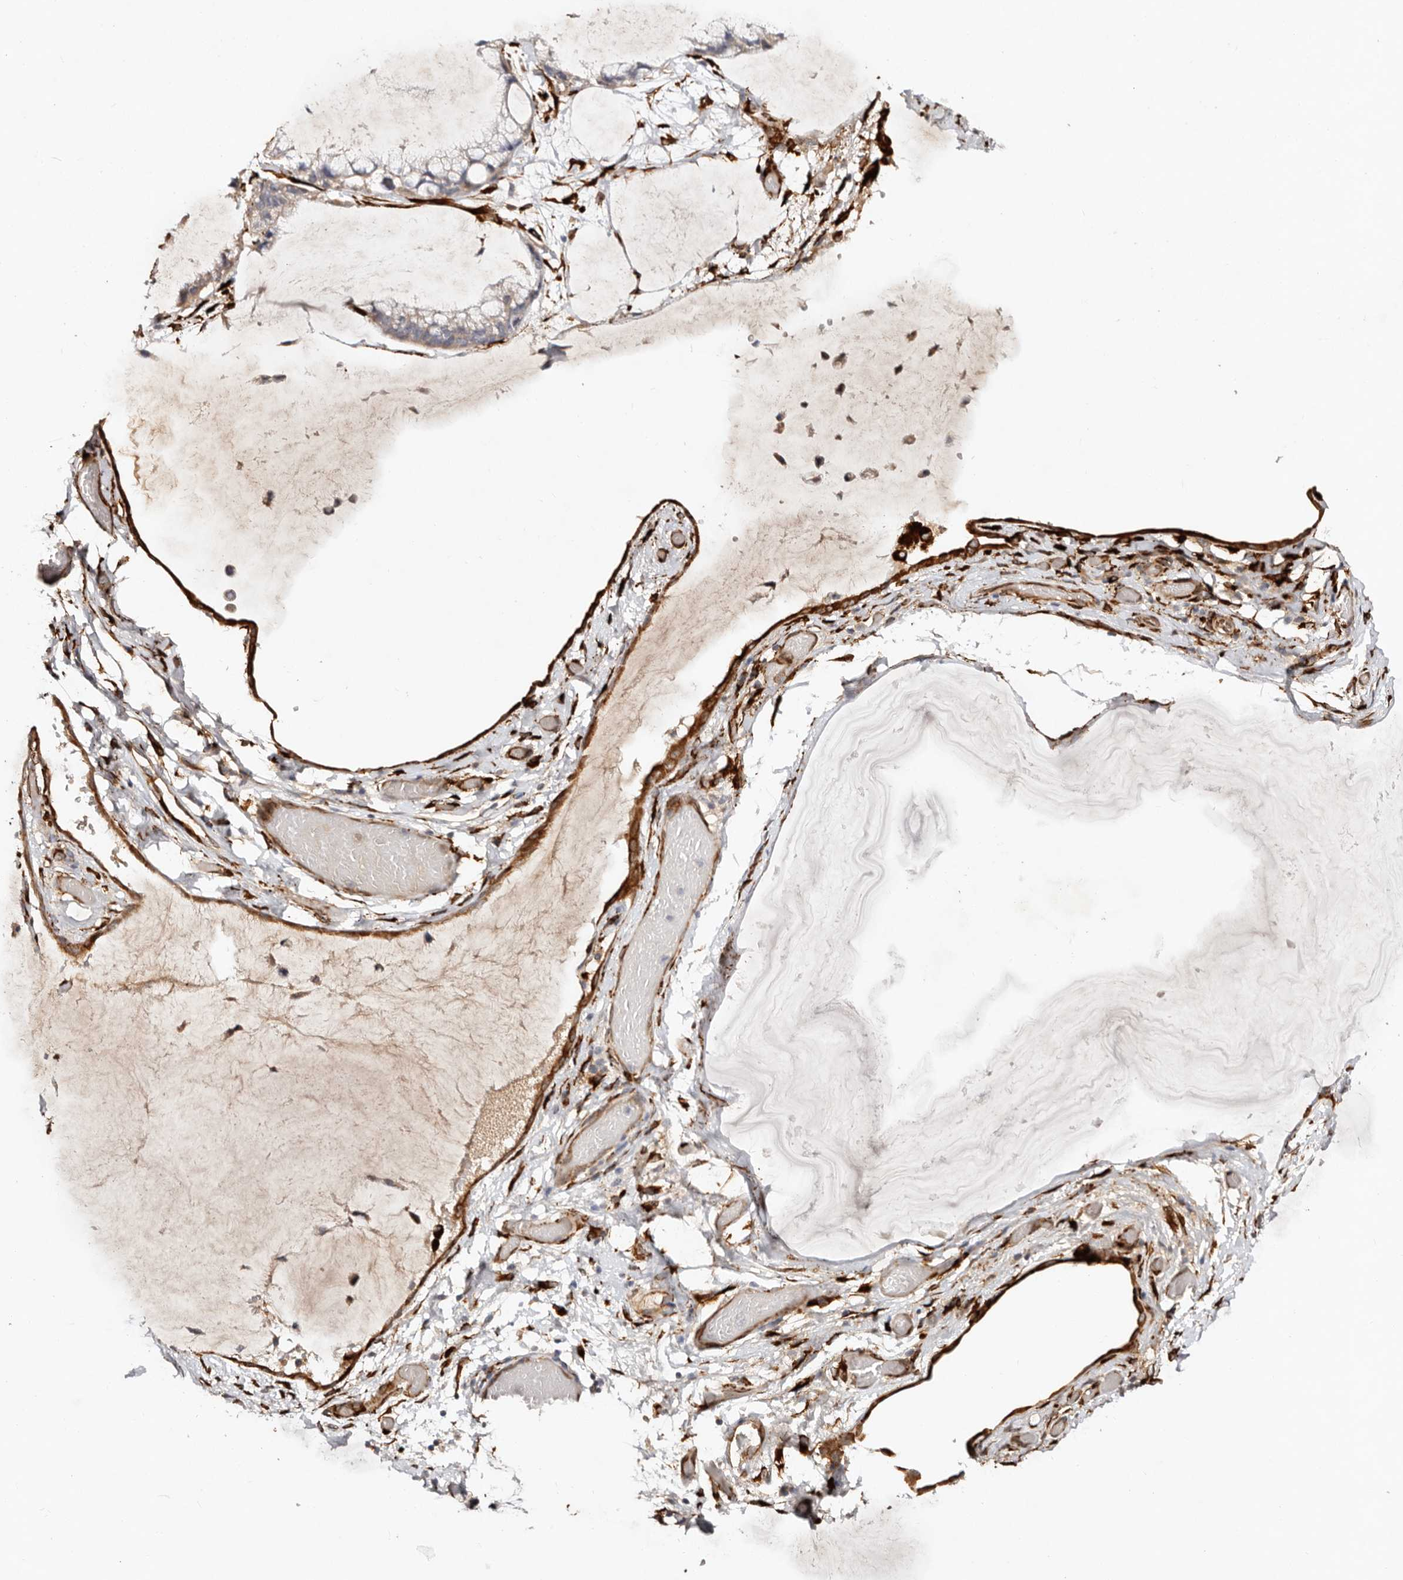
{"staining": {"intensity": "strong", "quantity": "25%-75%", "location": "cytoplasmic/membranous"}, "tissue": "ovarian cancer", "cell_type": "Tumor cells", "image_type": "cancer", "snomed": [{"axis": "morphology", "description": "Cystadenocarcinoma, mucinous, NOS"}, {"axis": "topography", "description": "Ovary"}], "caption": "Tumor cells display strong cytoplasmic/membranous positivity in about 25%-75% of cells in mucinous cystadenocarcinoma (ovarian). Using DAB (brown) and hematoxylin (blue) stains, captured at high magnification using brightfield microscopy.", "gene": "SERPINH1", "patient": {"sex": "female", "age": 39}}